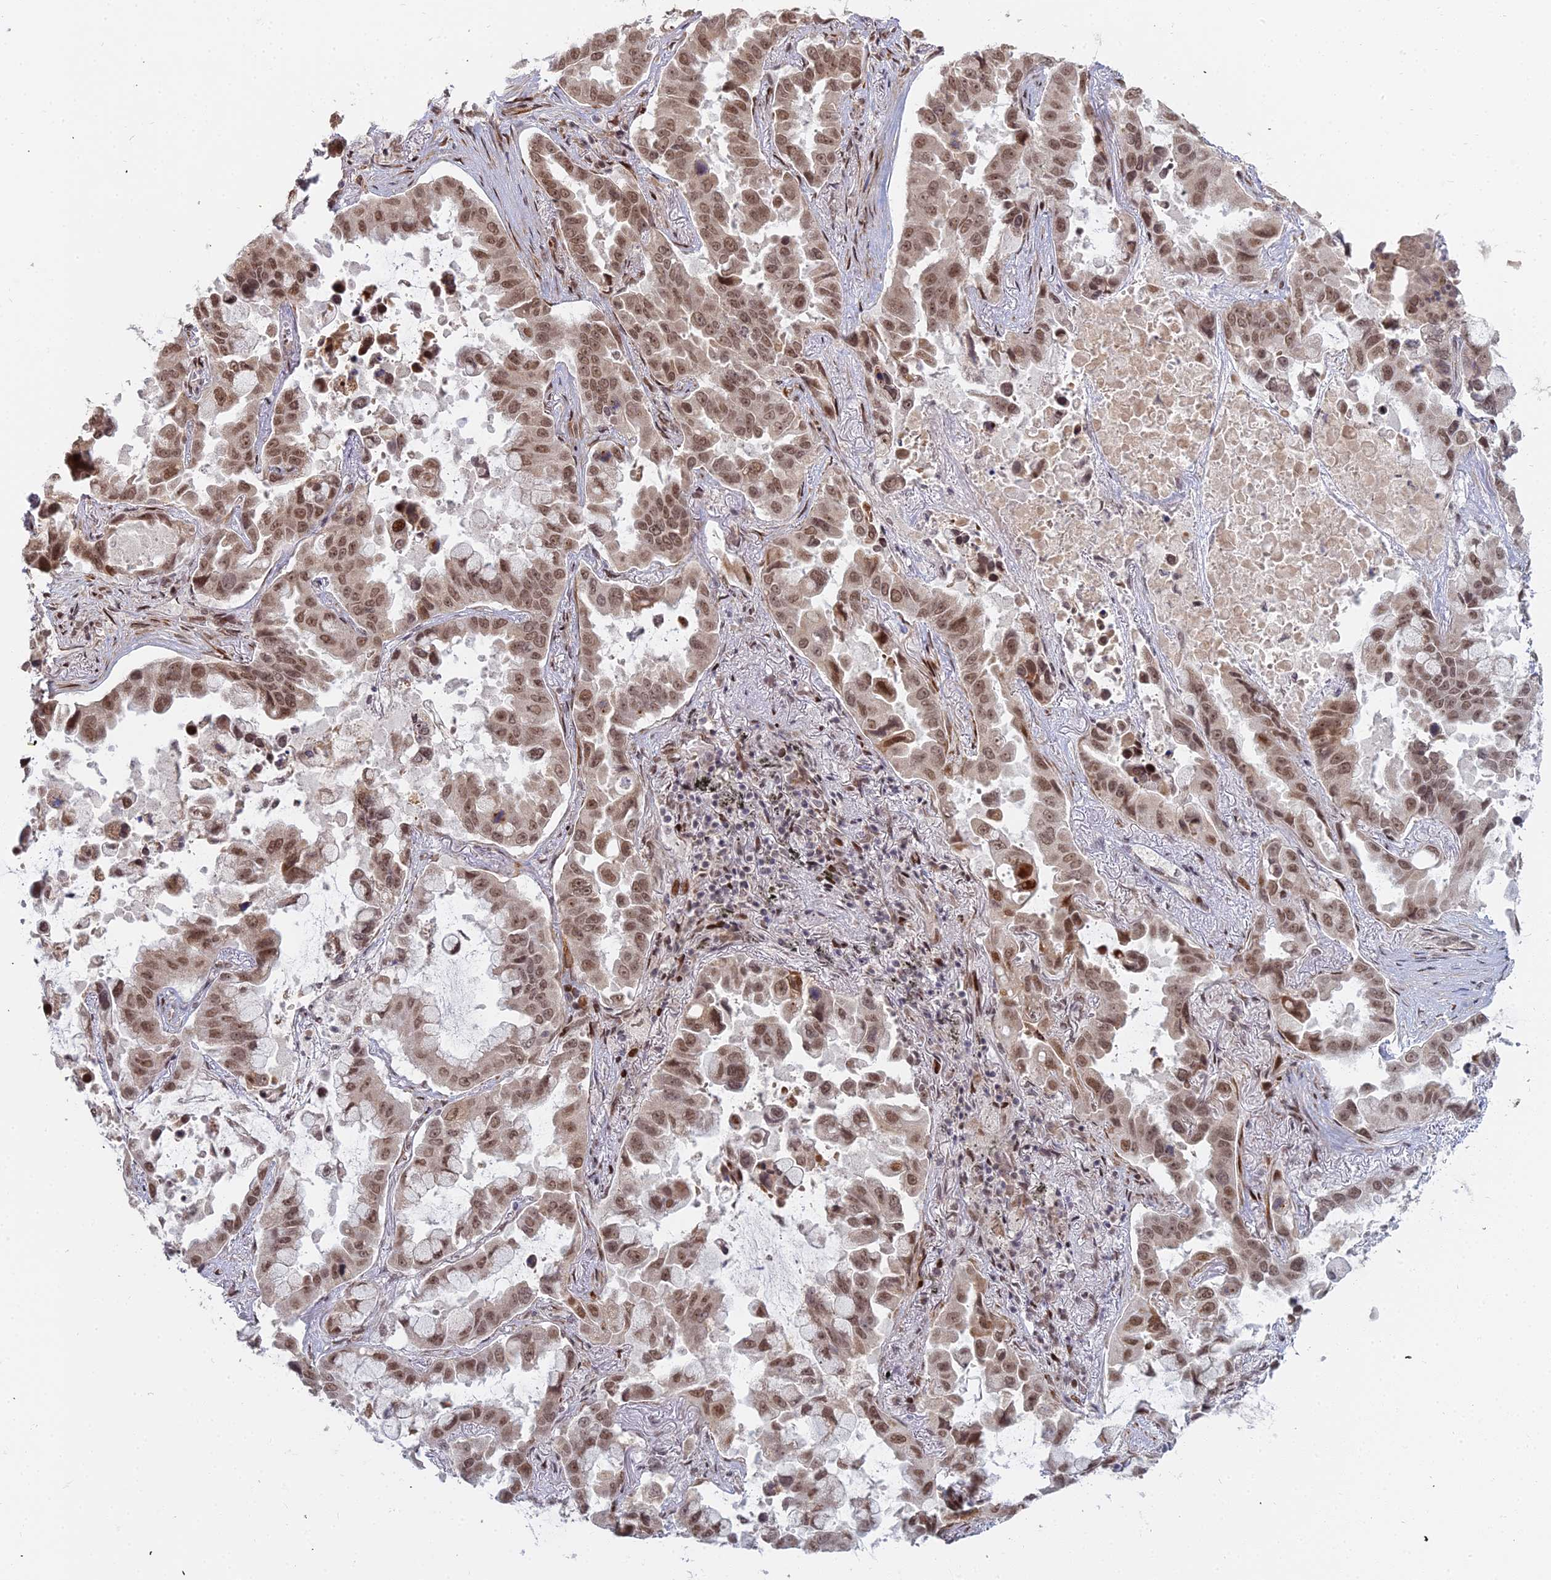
{"staining": {"intensity": "moderate", "quantity": ">75%", "location": "nuclear"}, "tissue": "lung cancer", "cell_type": "Tumor cells", "image_type": "cancer", "snomed": [{"axis": "morphology", "description": "Adenocarcinoma, NOS"}, {"axis": "topography", "description": "Lung"}], "caption": "Tumor cells display medium levels of moderate nuclear positivity in about >75% of cells in lung adenocarcinoma.", "gene": "ABCA2", "patient": {"sex": "male", "age": 64}}